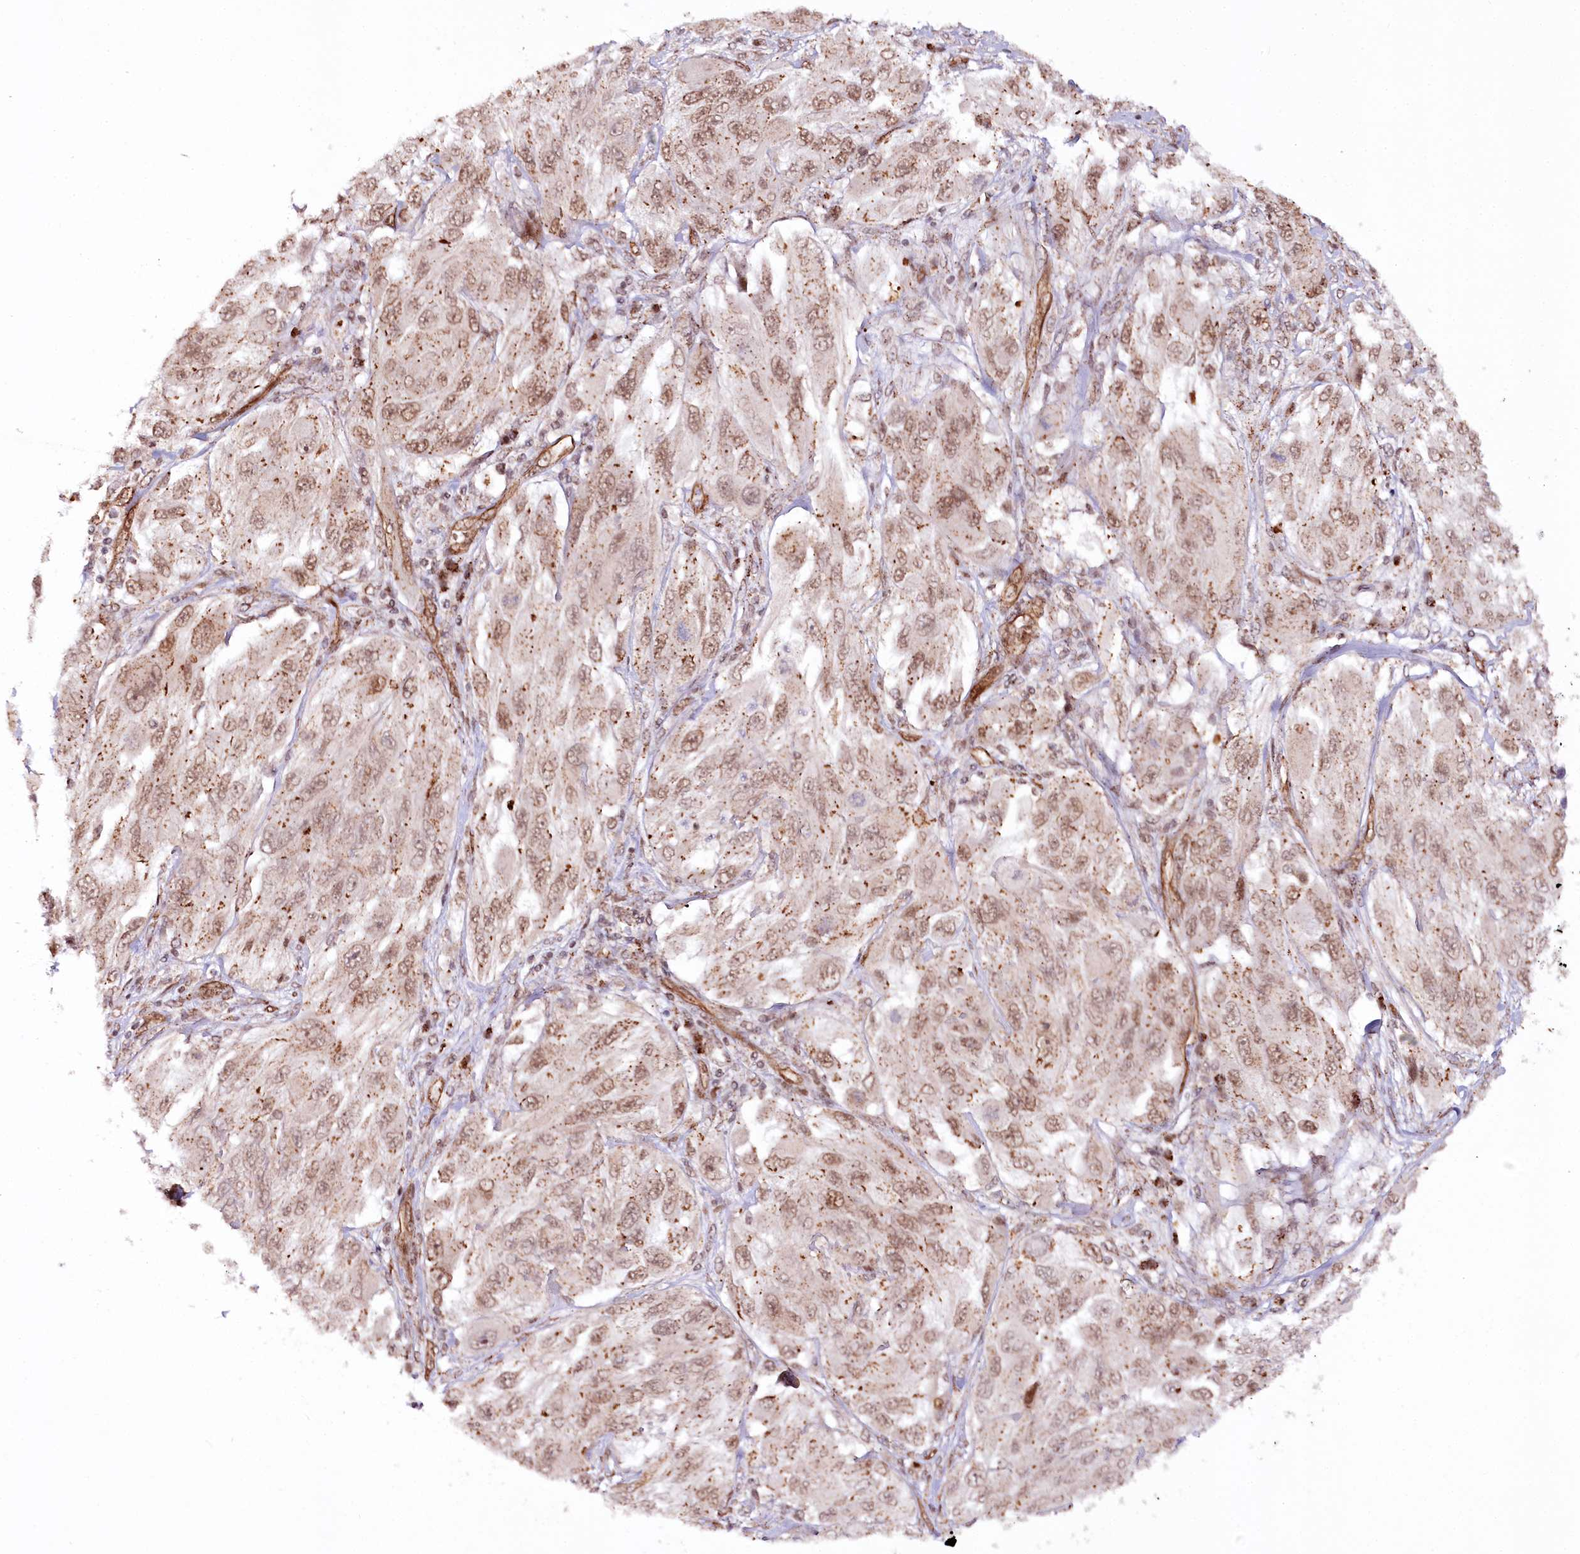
{"staining": {"intensity": "moderate", "quantity": ">75%", "location": "nuclear"}, "tissue": "melanoma", "cell_type": "Tumor cells", "image_type": "cancer", "snomed": [{"axis": "morphology", "description": "Malignant melanoma, NOS"}, {"axis": "topography", "description": "Skin"}], "caption": "A histopathology image of human malignant melanoma stained for a protein exhibits moderate nuclear brown staining in tumor cells.", "gene": "COPG1", "patient": {"sex": "female", "age": 91}}